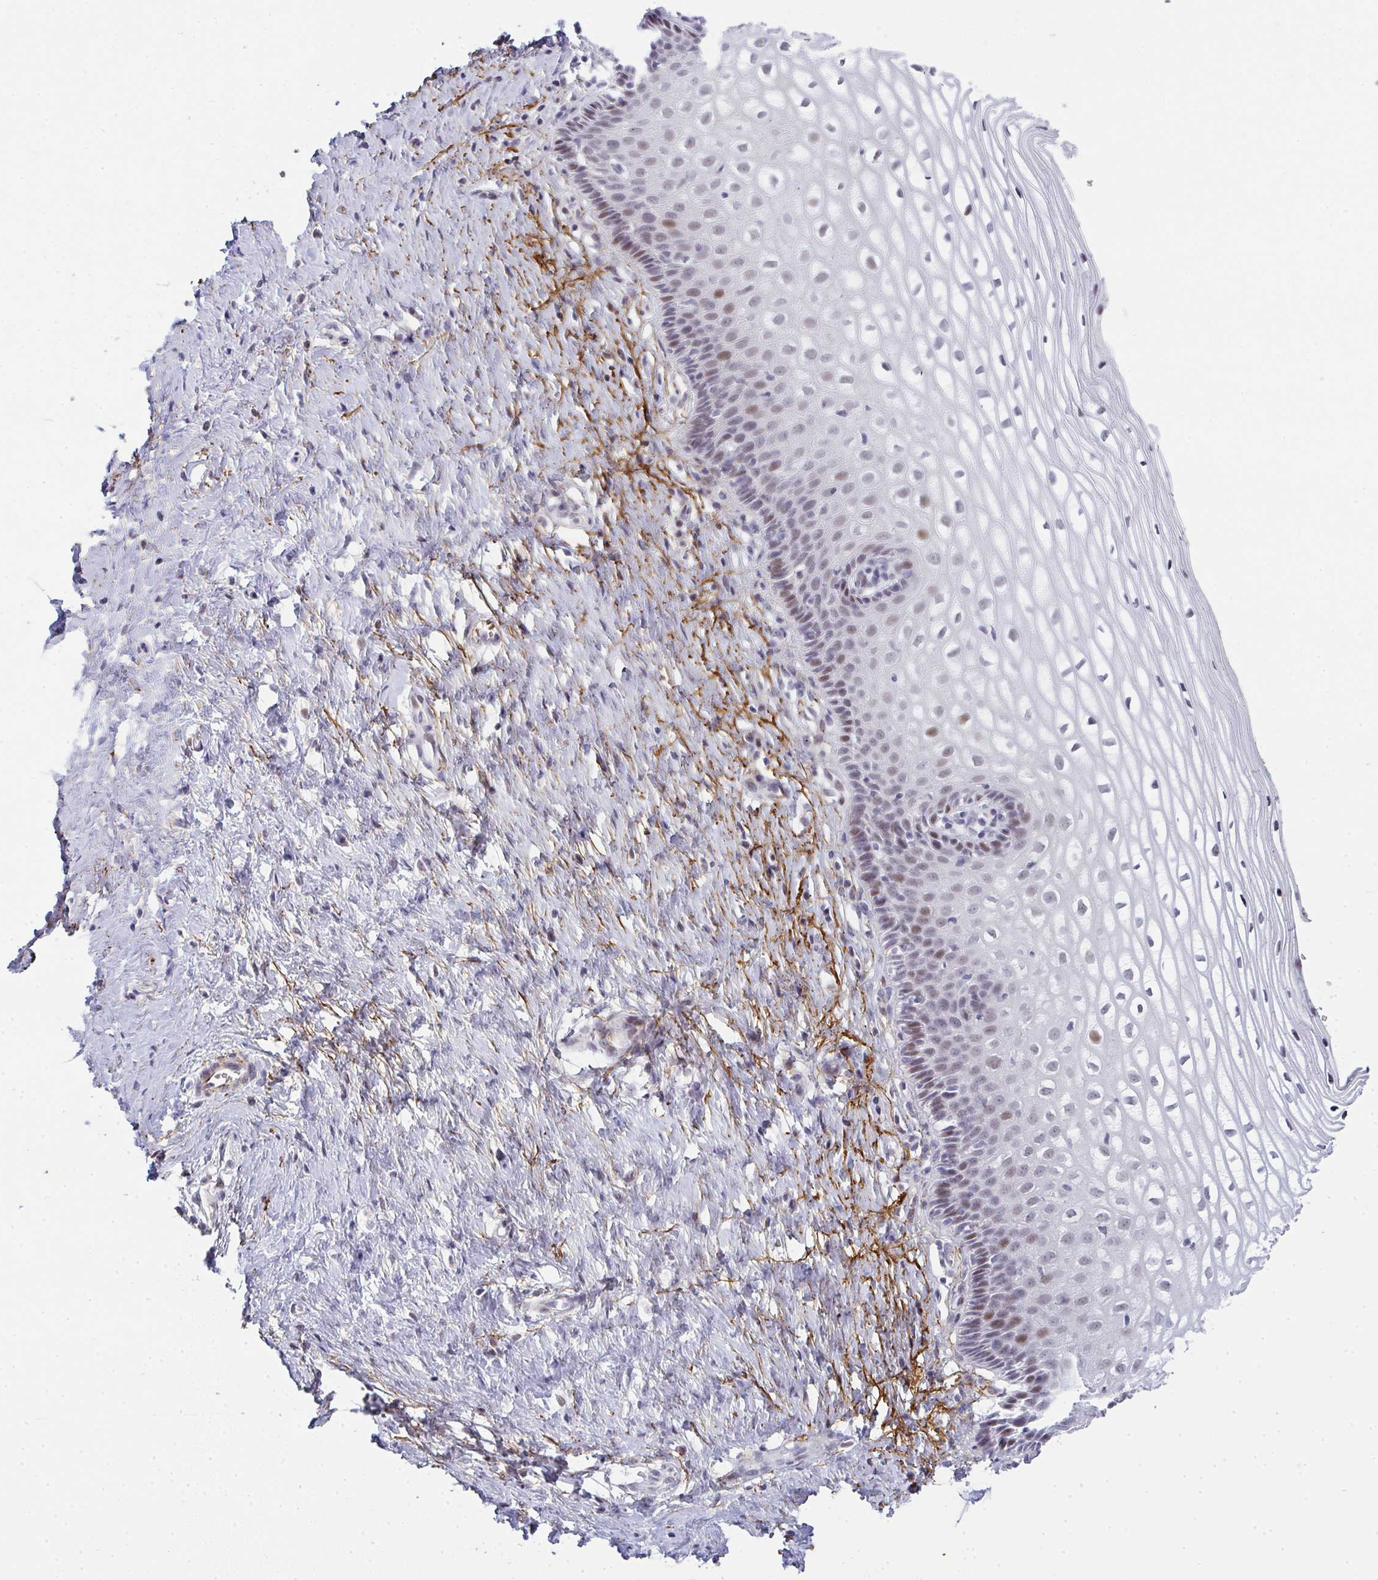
{"staining": {"intensity": "negative", "quantity": "none", "location": "none"}, "tissue": "cervix", "cell_type": "Glandular cells", "image_type": "normal", "snomed": [{"axis": "morphology", "description": "Normal tissue, NOS"}, {"axis": "topography", "description": "Cervix"}], "caption": "Protein analysis of unremarkable cervix displays no significant positivity in glandular cells.", "gene": "TNMD", "patient": {"sex": "female", "age": 36}}